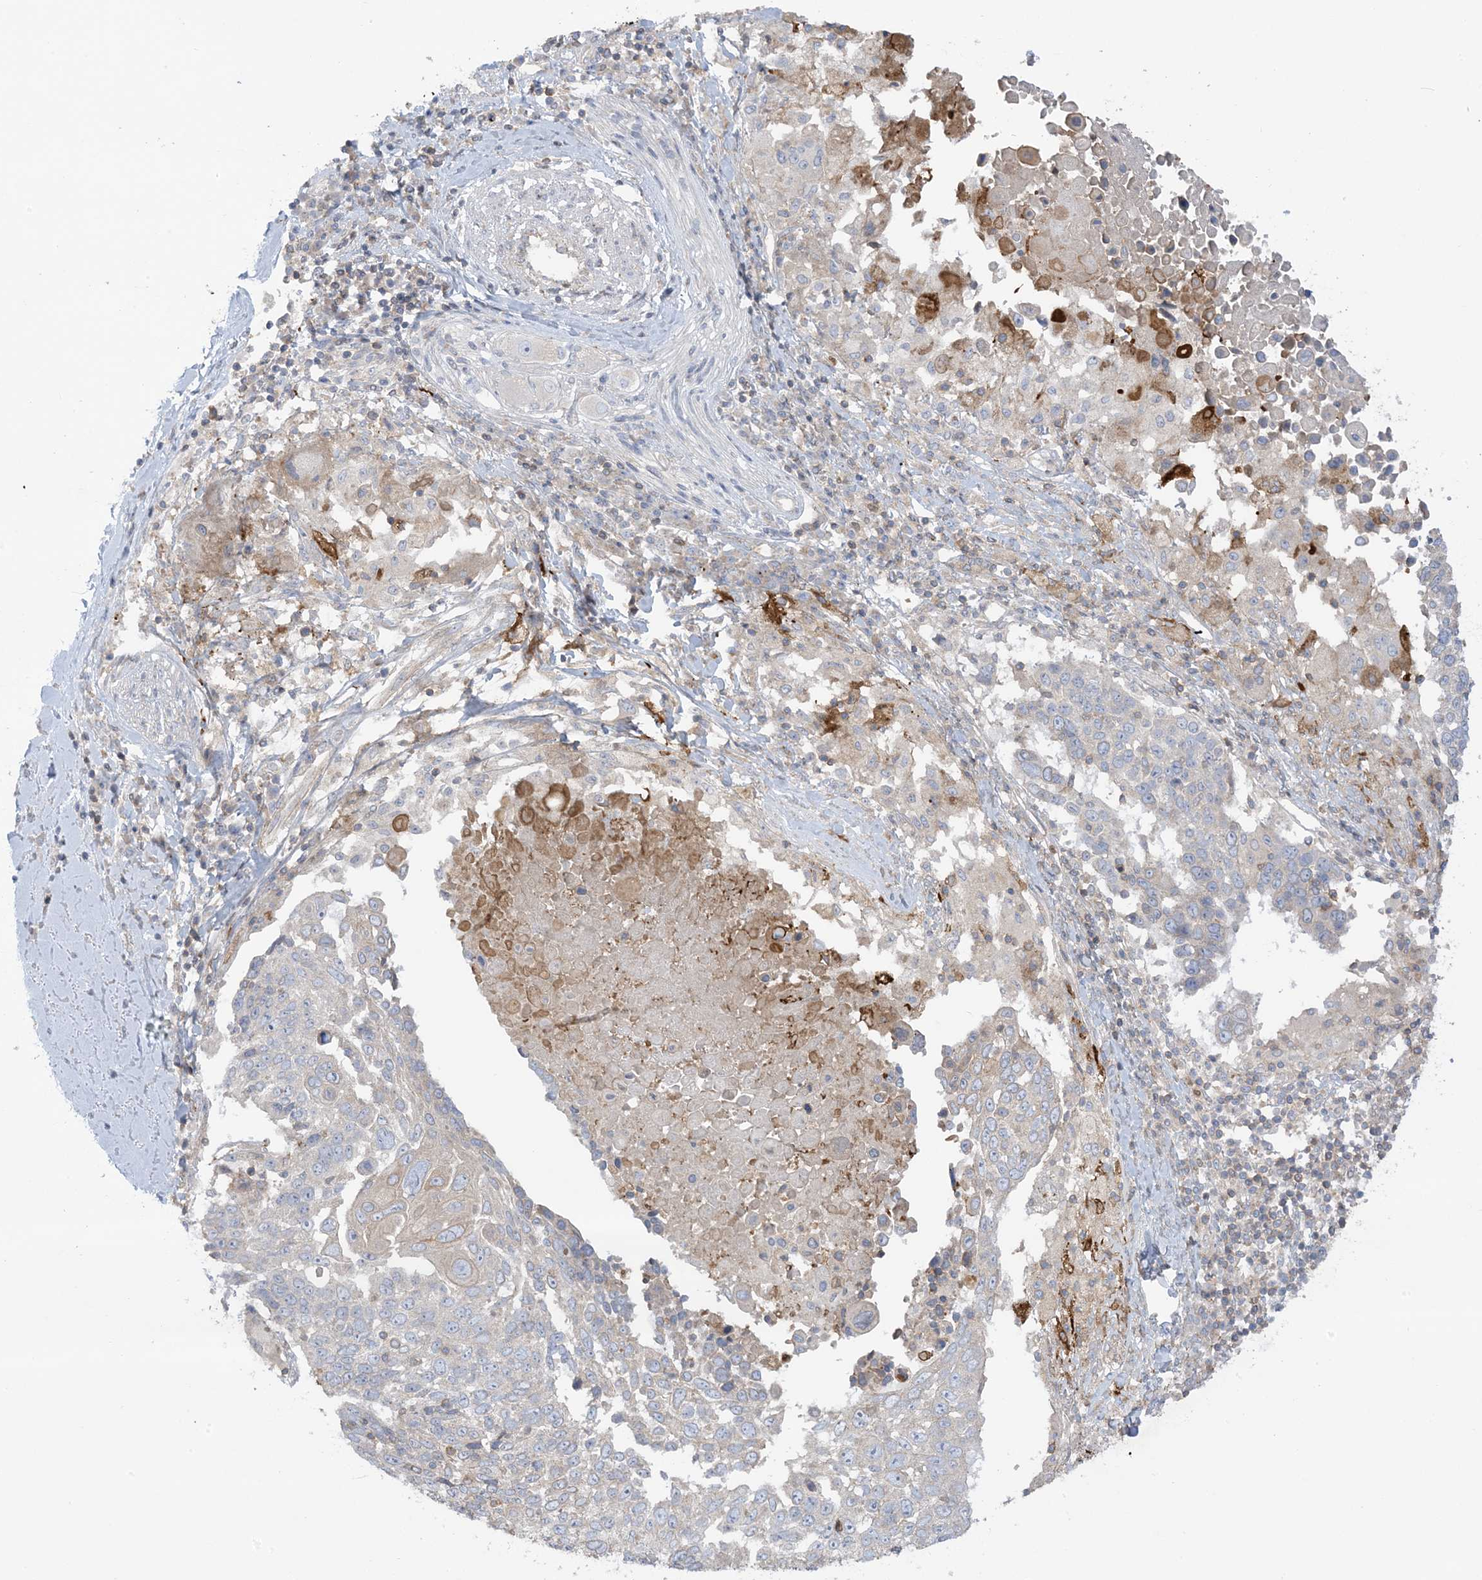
{"staining": {"intensity": "negative", "quantity": "none", "location": "none"}, "tissue": "lung cancer", "cell_type": "Tumor cells", "image_type": "cancer", "snomed": [{"axis": "morphology", "description": "Squamous cell carcinoma, NOS"}, {"axis": "topography", "description": "Lung"}], "caption": "Micrograph shows no protein staining in tumor cells of squamous cell carcinoma (lung) tissue.", "gene": "ICMT", "patient": {"sex": "male", "age": 66}}